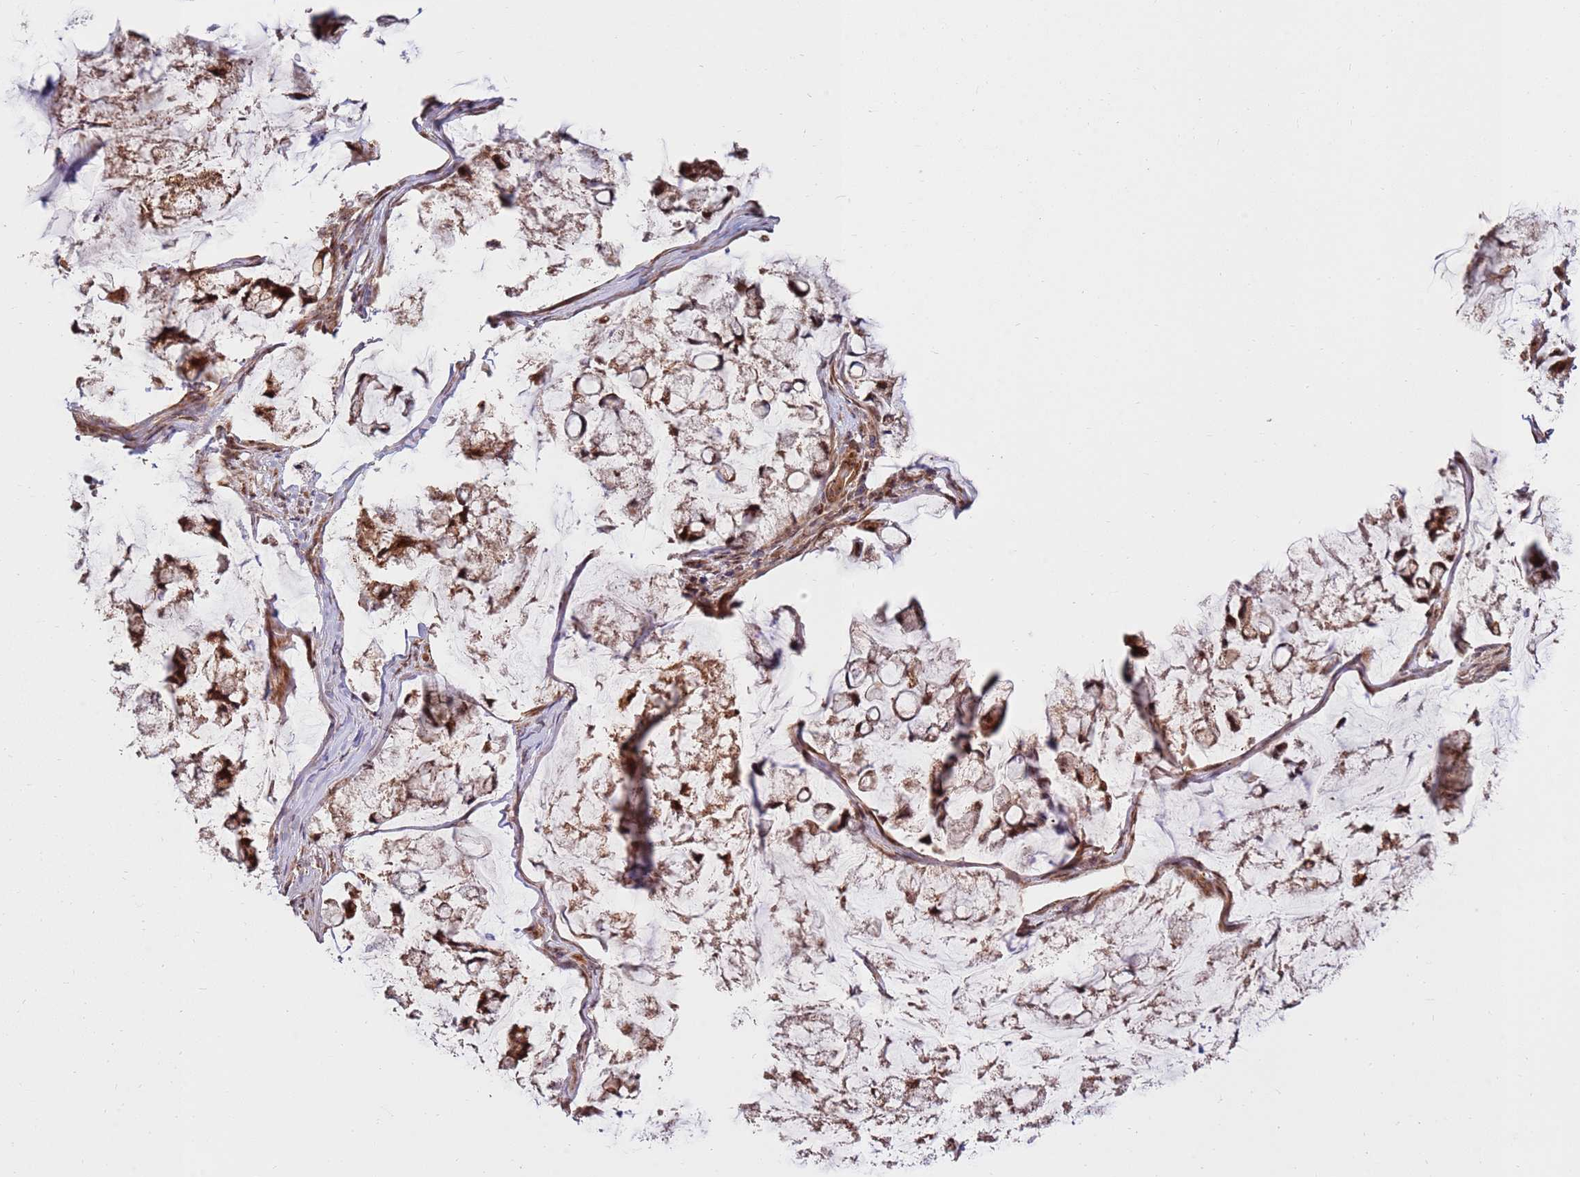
{"staining": {"intensity": "strong", "quantity": ">75%", "location": "cytoplasmic/membranous,nuclear"}, "tissue": "stomach cancer", "cell_type": "Tumor cells", "image_type": "cancer", "snomed": [{"axis": "morphology", "description": "Adenocarcinoma, NOS"}, {"axis": "topography", "description": "Stomach, lower"}], "caption": "Strong cytoplasmic/membranous and nuclear positivity for a protein is appreciated in approximately >75% of tumor cells of stomach cancer using immunohistochemistry (IHC).", "gene": "KIF25", "patient": {"sex": "male", "age": 67}}